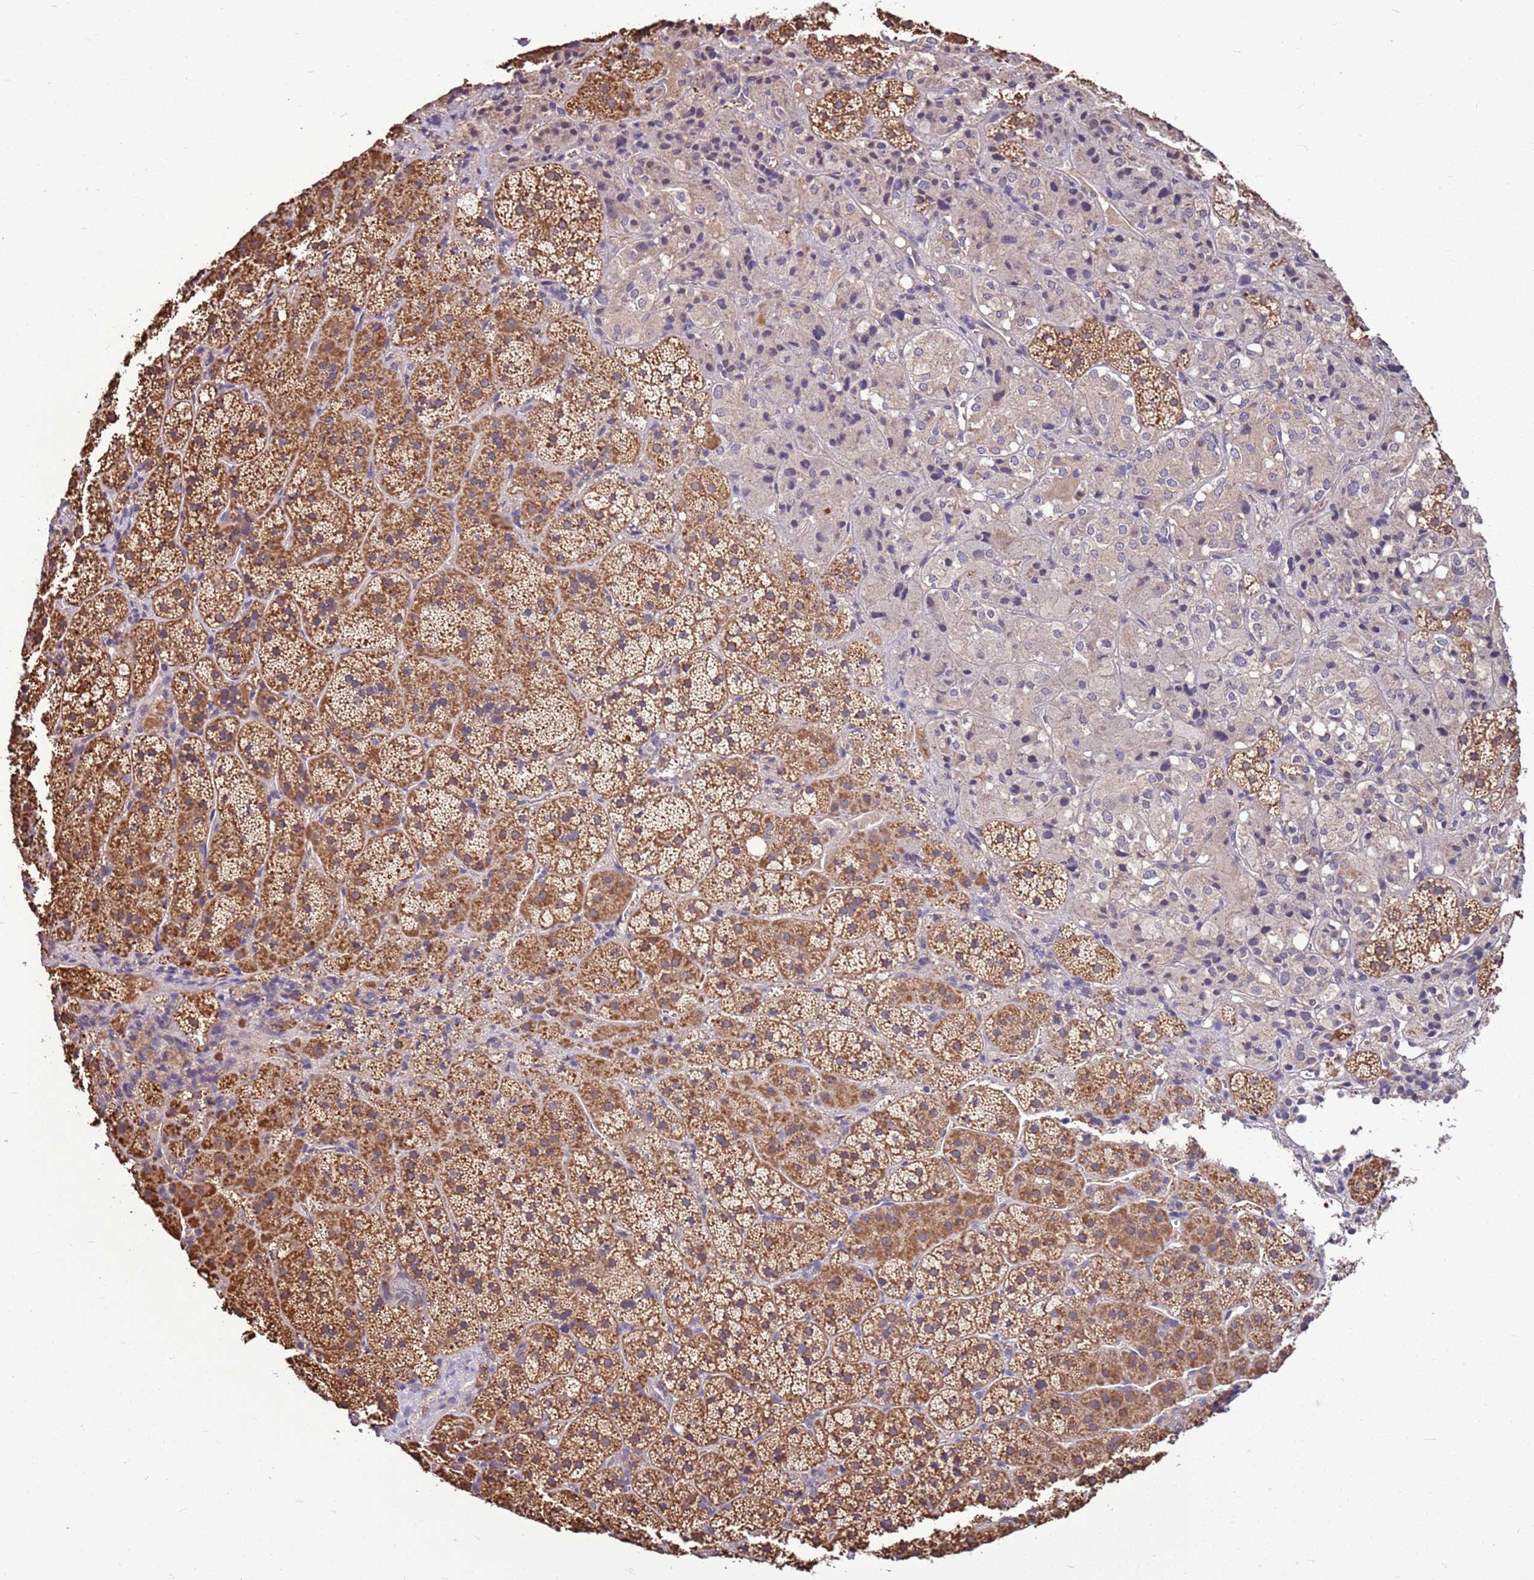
{"staining": {"intensity": "moderate", "quantity": "25%-75%", "location": "cytoplasmic/membranous"}, "tissue": "adrenal gland", "cell_type": "Glandular cells", "image_type": "normal", "snomed": [{"axis": "morphology", "description": "Normal tissue, NOS"}, {"axis": "topography", "description": "Adrenal gland"}], "caption": "A brown stain shows moderate cytoplasmic/membranous staining of a protein in glandular cells of benign adrenal gland. (Stains: DAB in brown, nuclei in blue, Microscopy: brightfield microscopy at high magnification).", "gene": "BBS5", "patient": {"sex": "female", "age": 44}}